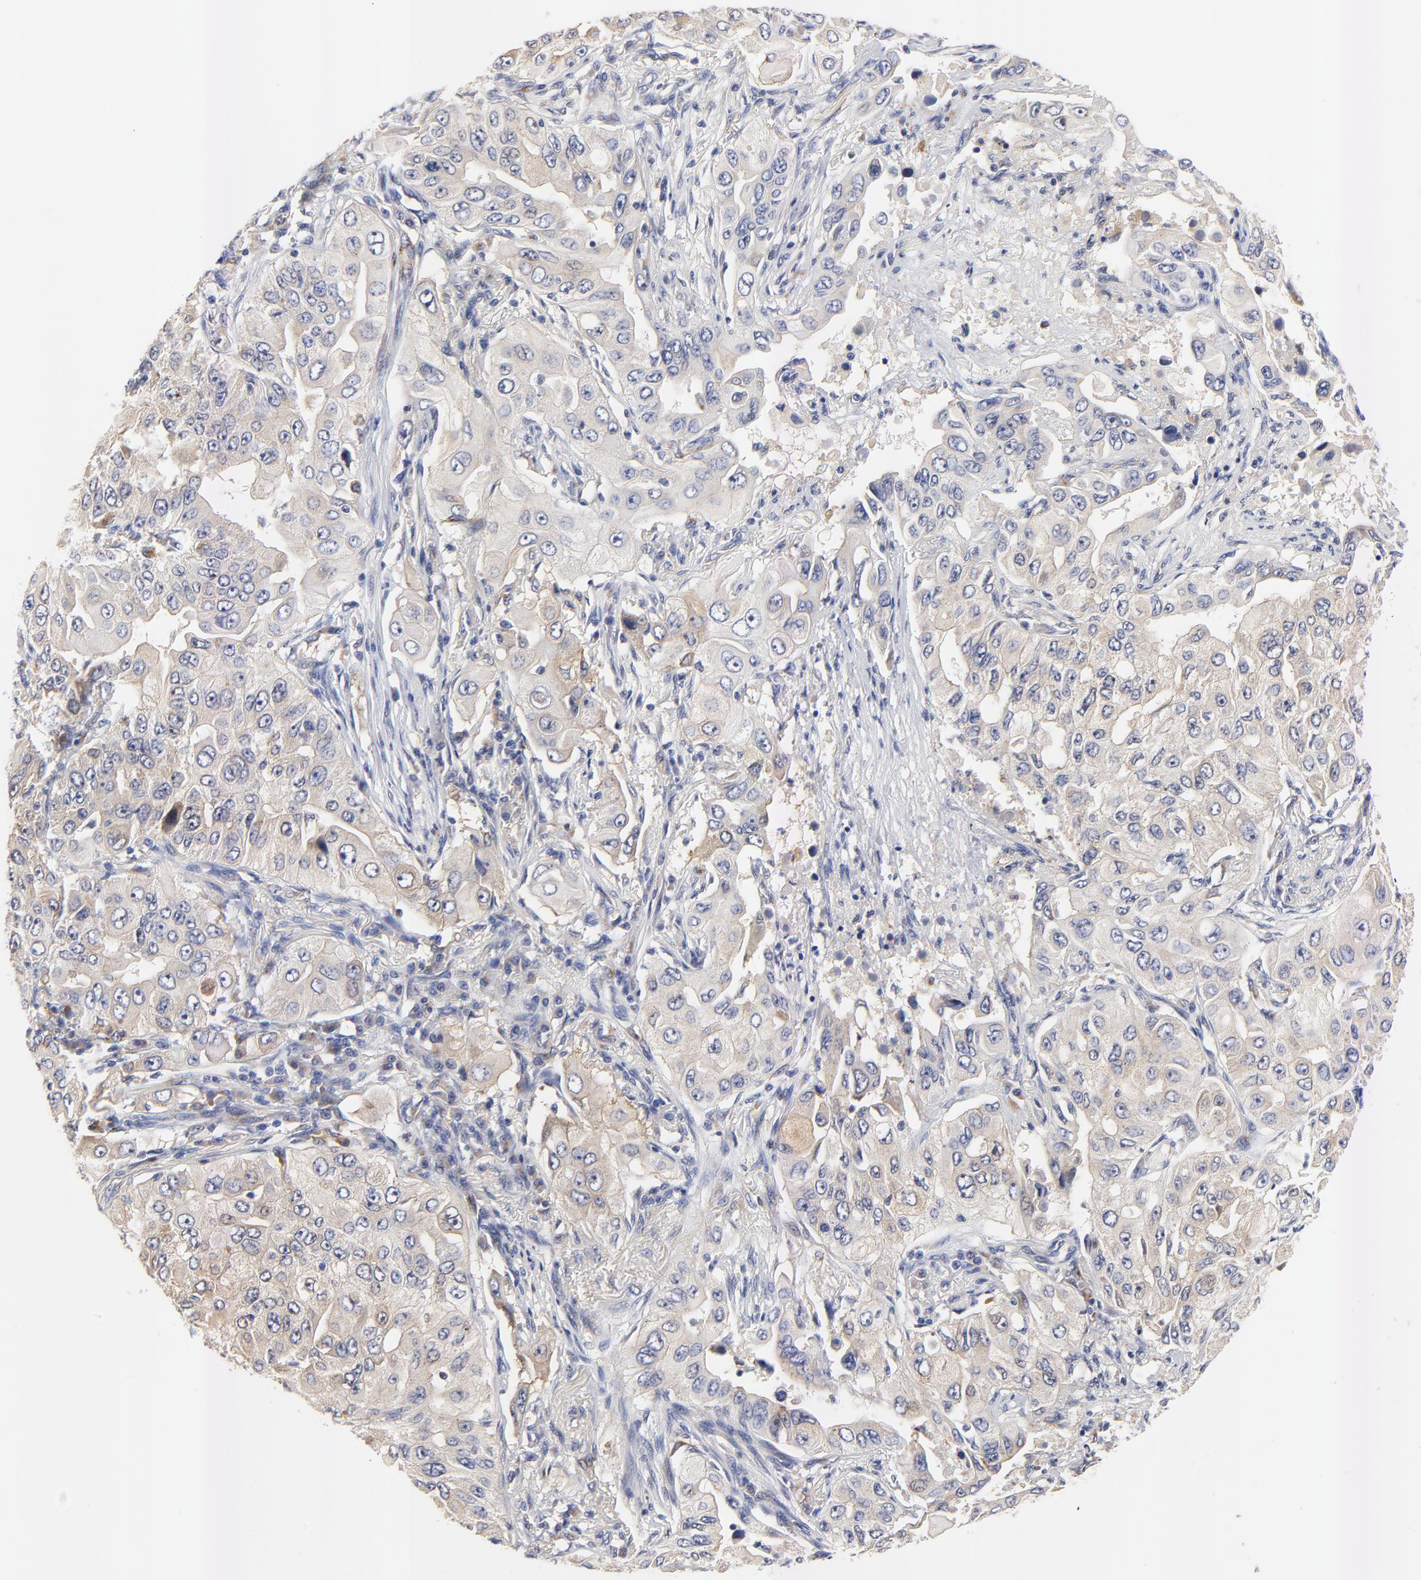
{"staining": {"intensity": "weak", "quantity": "25%-75%", "location": "cytoplasmic/membranous"}, "tissue": "lung cancer", "cell_type": "Tumor cells", "image_type": "cancer", "snomed": [{"axis": "morphology", "description": "Adenocarcinoma, NOS"}, {"axis": "topography", "description": "Lung"}], "caption": "A histopathology image showing weak cytoplasmic/membranous positivity in about 25%-75% of tumor cells in lung adenocarcinoma, as visualized by brown immunohistochemical staining.", "gene": "FBXL2", "patient": {"sex": "male", "age": 84}}